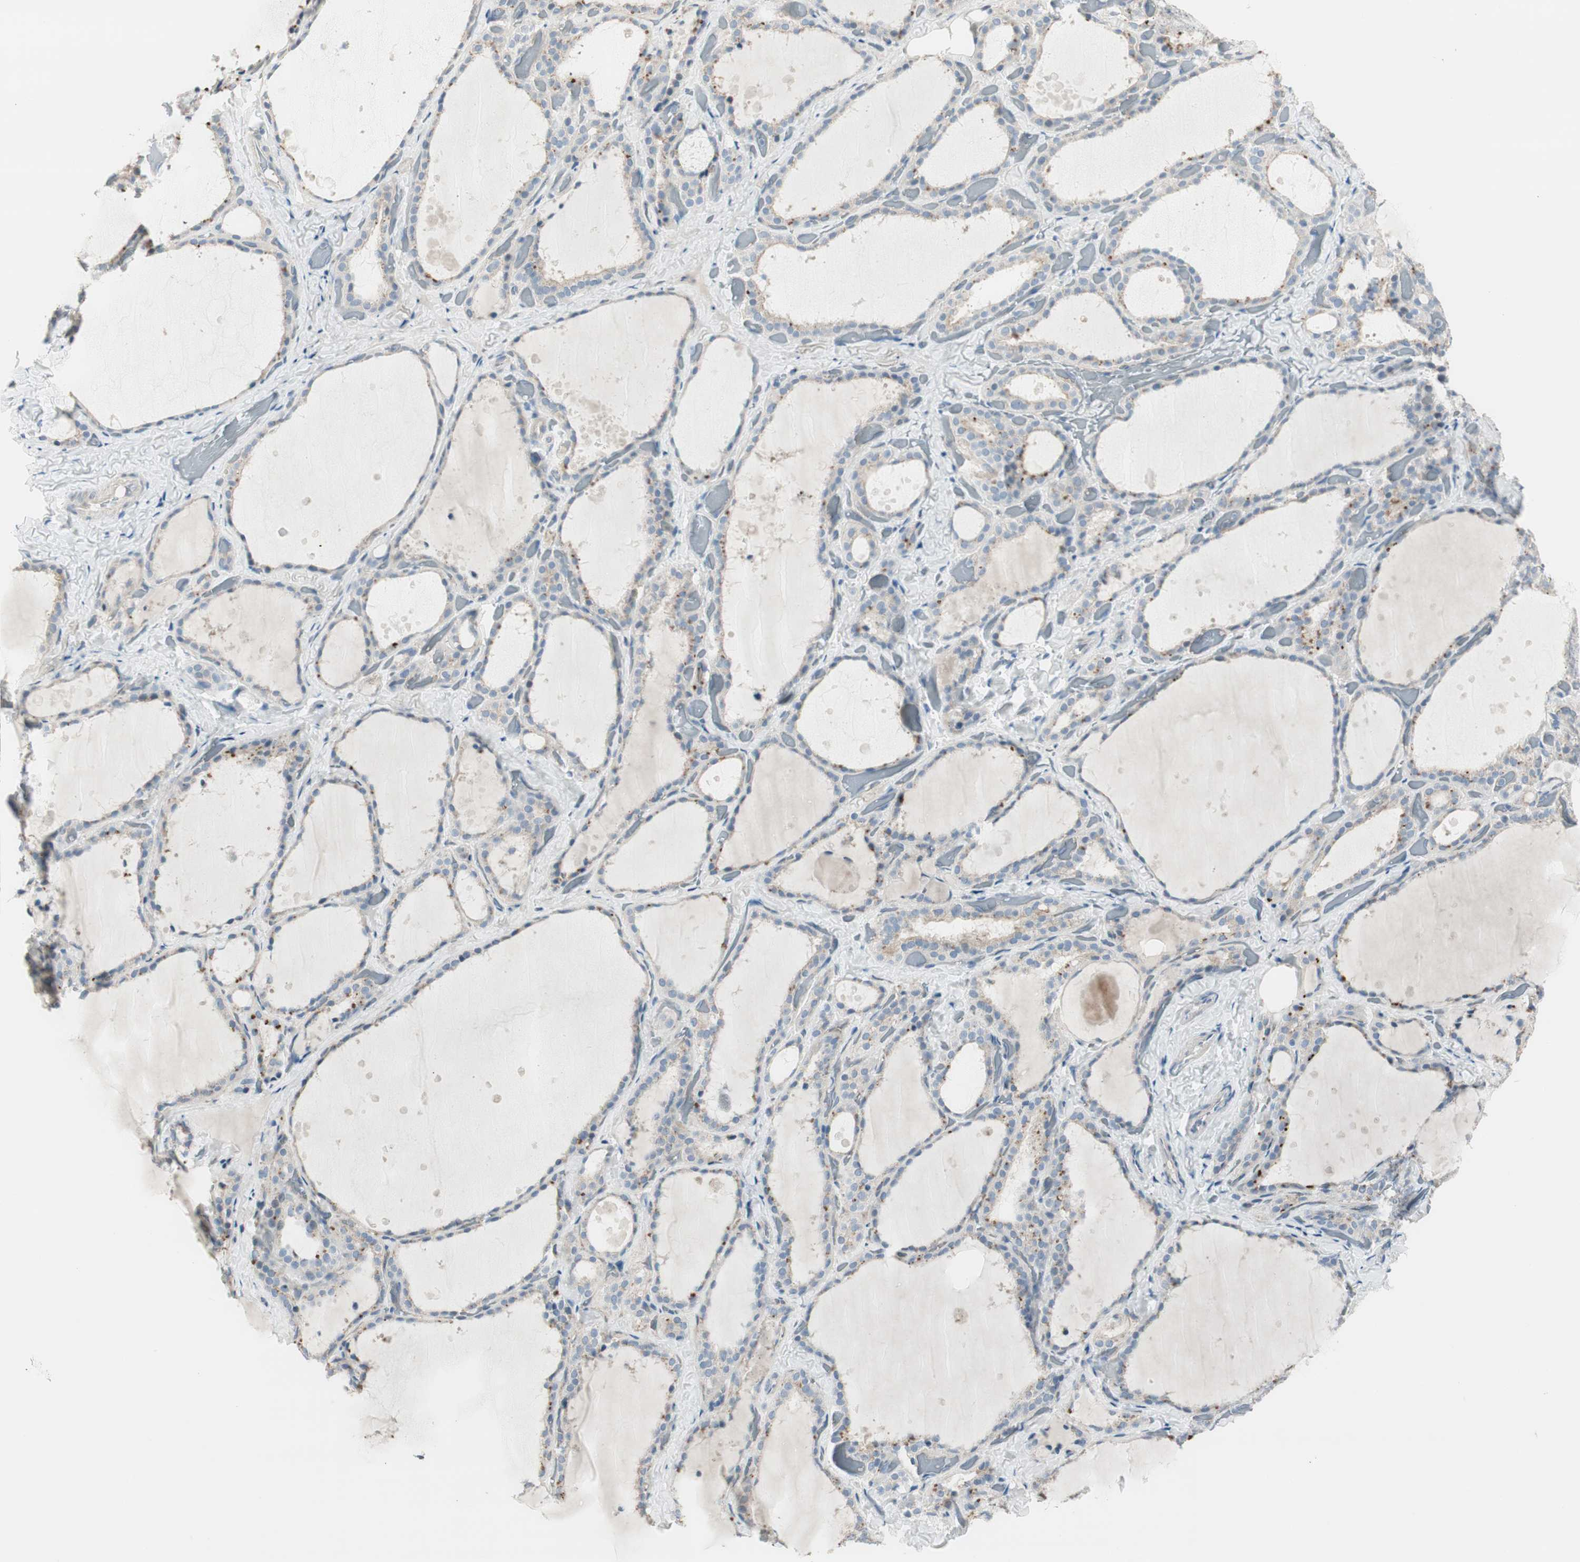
{"staining": {"intensity": "weak", "quantity": "25%-75%", "location": "cytoplasmic/membranous"}, "tissue": "thyroid gland", "cell_type": "Glandular cells", "image_type": "normal", "snomed": [{"axis": "morphology", "description": "Normal tissue, NOS"}, {"axis": "topography", "description": "Thyroid gland"}], "caption": "Weak cytoplasmic/membranous positivity is identified in approximately 25%-75% of glandular cells in unremarkable thyroid gland.", "gene": "EVA1A", "patient": {"sex": "female", "age": 44}}